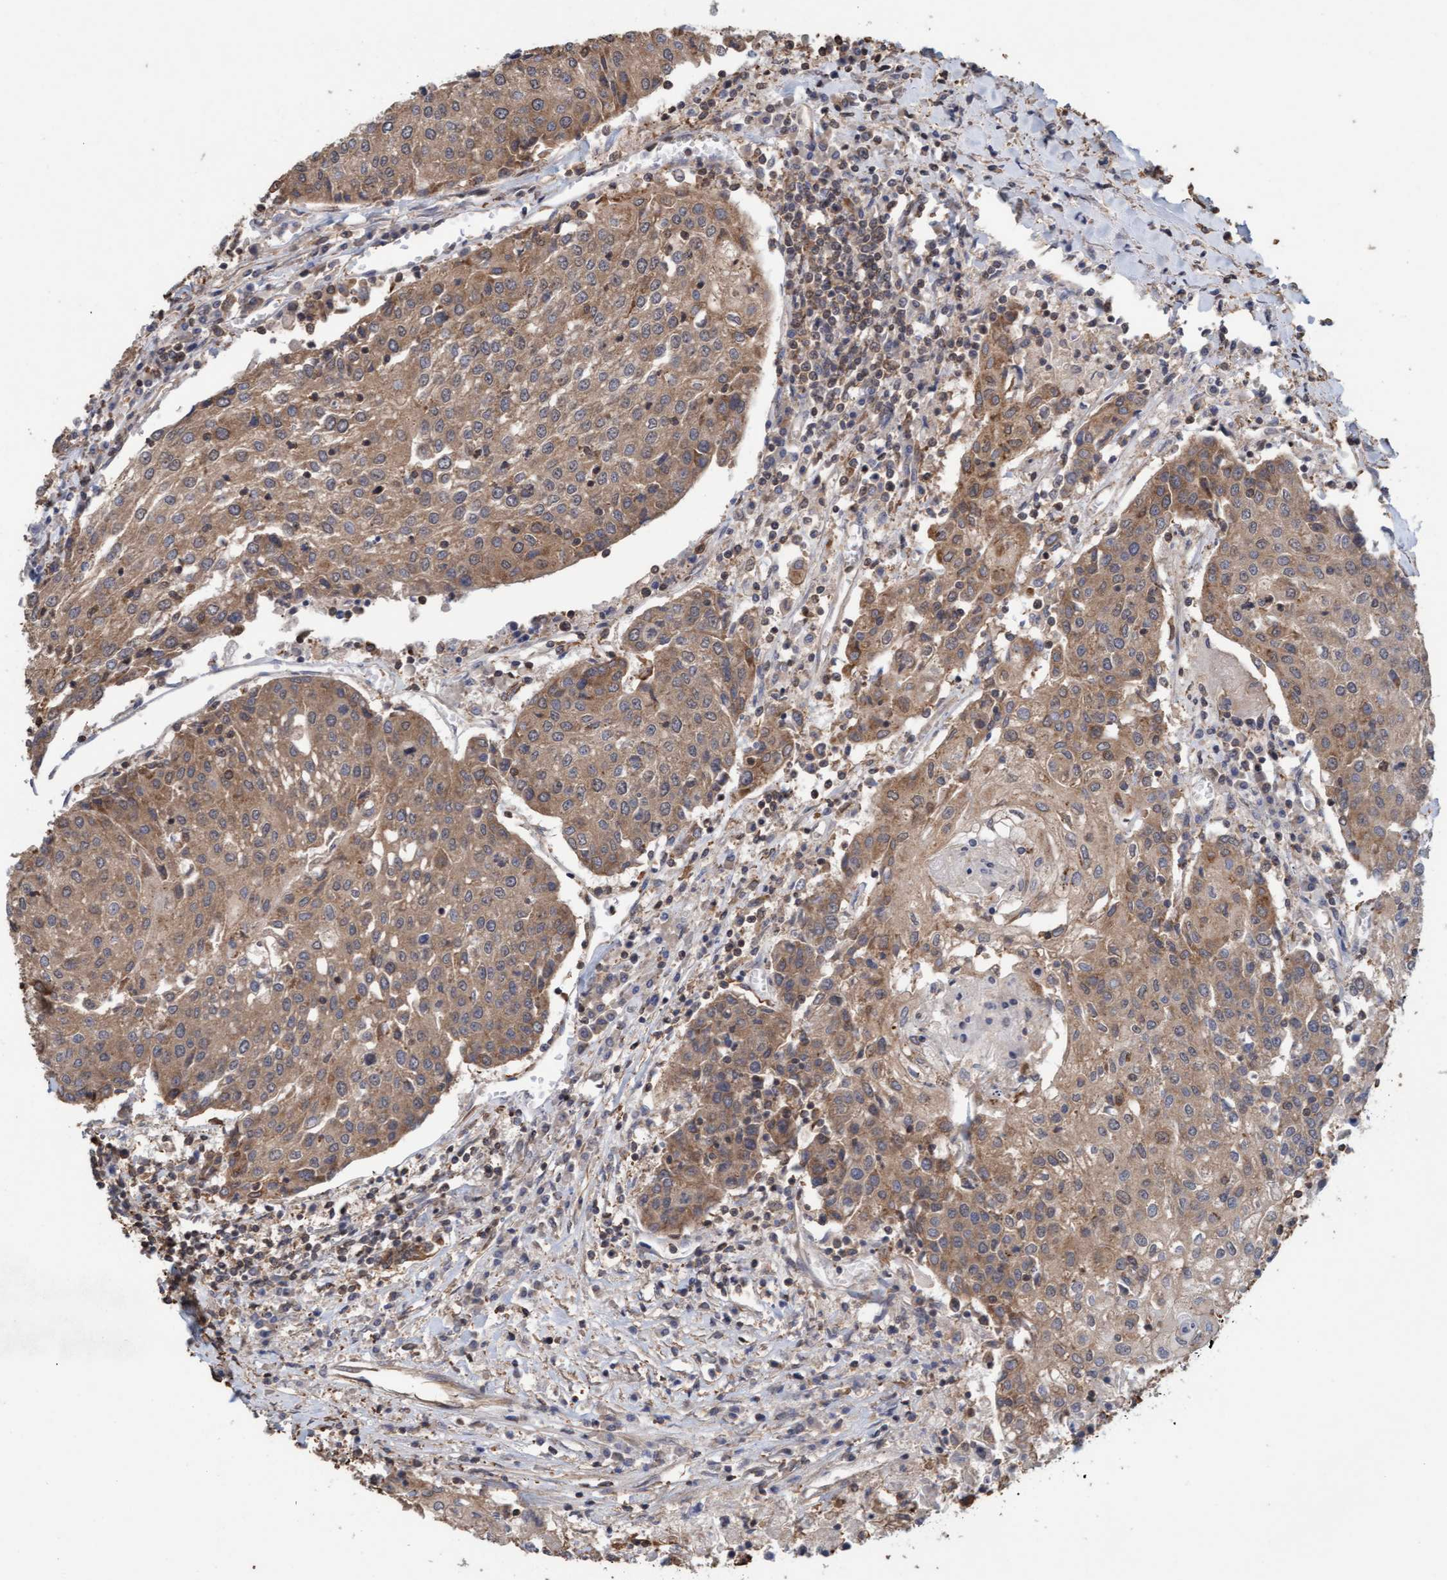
{"staining": {"intensity": "moderate", "quantity": ">75%", "location": "cytoplasmic/membranous"}, "tissue": "urothelial cancer", "cell_type": "Tumor cells", "image_type": "cancer", "snomed": [{"axis": "morphology", "description": "Urothelial carcinoma, High grade"}, {"axis": "topography", "description": "Urinary bladder"}], "caption": "Immunohistochemistry (IHC) of human high-grade urothelial carcinoma shows medium levels of moderate cytoplasmic/membranous staining in approximately >75% of tumor cells. (brown staining indicates protein expression, while blue staining denotes nuclei).", "gene": "FXR2", "patient": {"sex": "female", "age": 85}}